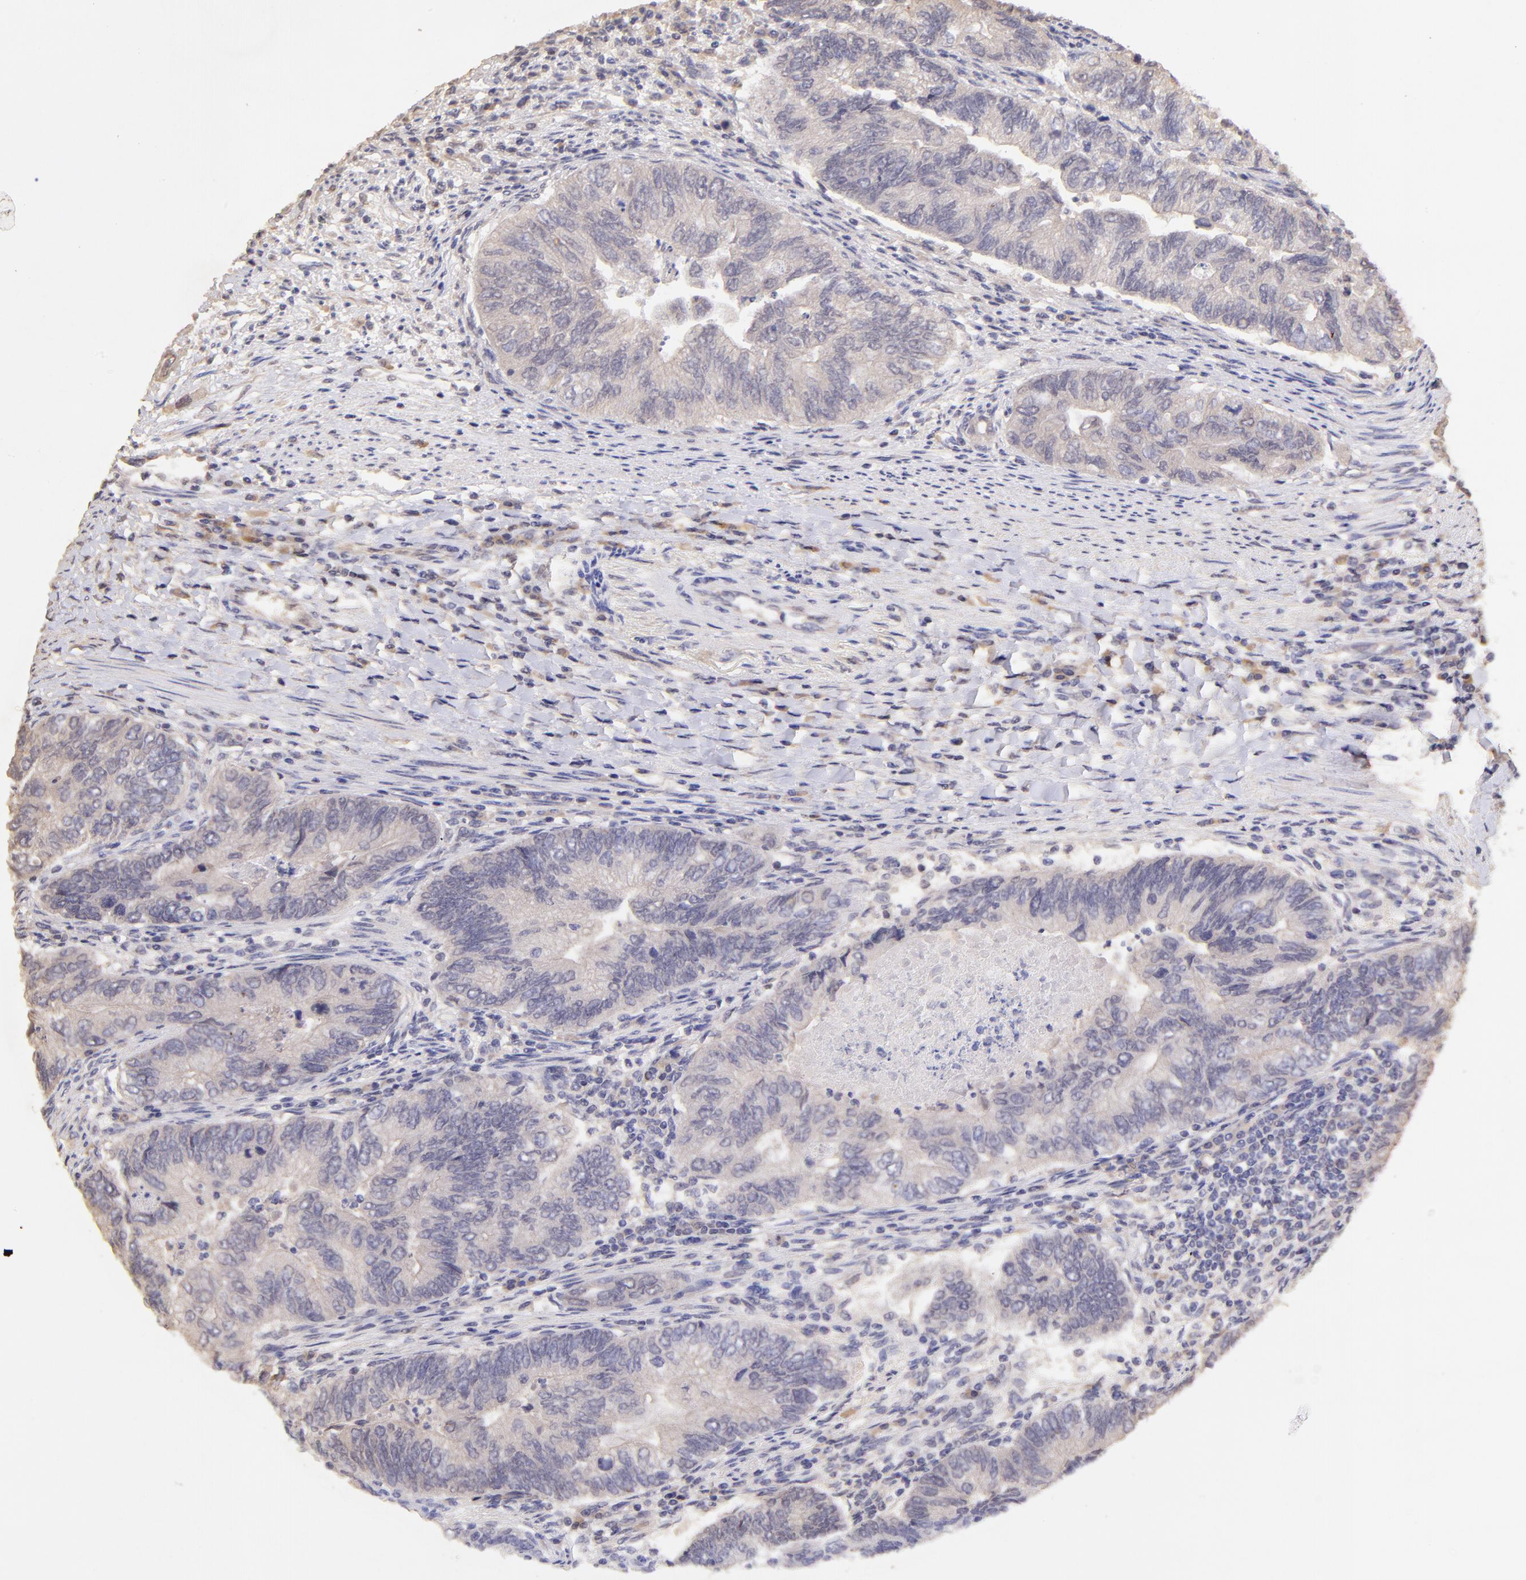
{"staining": {"intensity": "weak", "quantity": "25%-75%", "location": "cytoplasmic/membranous"}, "tissue": "colorectal cancer", "cell_type": "Tumor cells", "image_type": "cancer", "snomed": [{"axis": "morphology", "description": "Adenocarcinoma, NOS"}, {"axis": "topography", "description": "Colon"}], "caption": "Immunohistochemistry of colorectal cancer (adenocarcinoma) reveals low levels of weak cytoplasmic/membranous staining in about 25%-75% of tumor cells.", "gene": "RNASEL", "patient": {"sex": "female", "age": 11}}